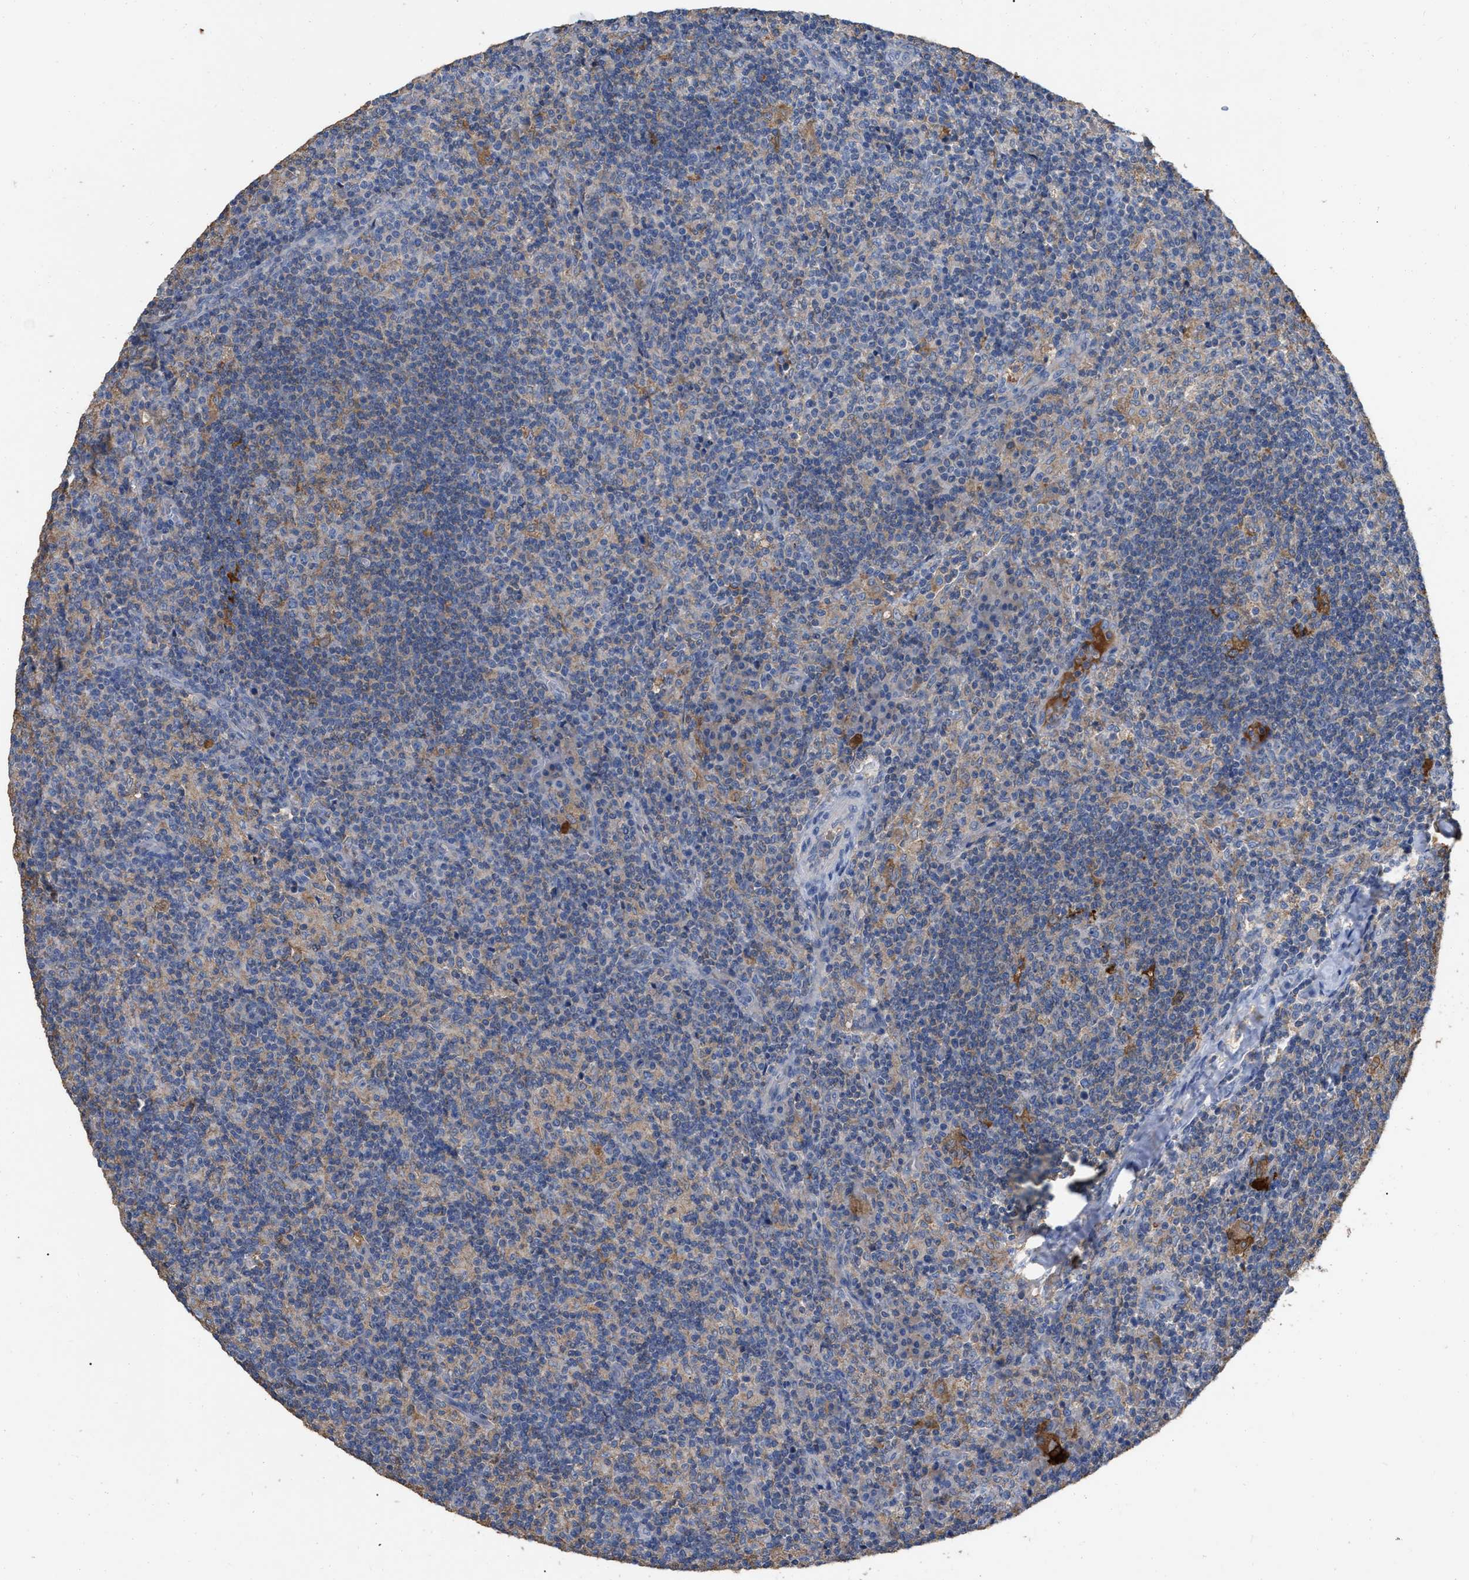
{"staining": {"intensity": "moderate", "quantity": "<25%", "location": "cytoplasmic/membranous"}, "tissue": "lymph node", "cell_type": "Germinal center cells", "image_type": "normal", "snomed": [{"axis": "morphology", "description": "Normal tissue, NOS"}, {"axis": "morphology", "description": "Inflammation, NOS"}, {"axis": "topography", "description": "Lymph node"}], "caption": "The micrograph reveals immunohistochemical staining of normal lymph node. There is moderate cytoplasmic/membranous positivity is seen in about <25% of germinal center cells.", "gene": "GPR179", "patient": {"sex": "male", "age": 55}}